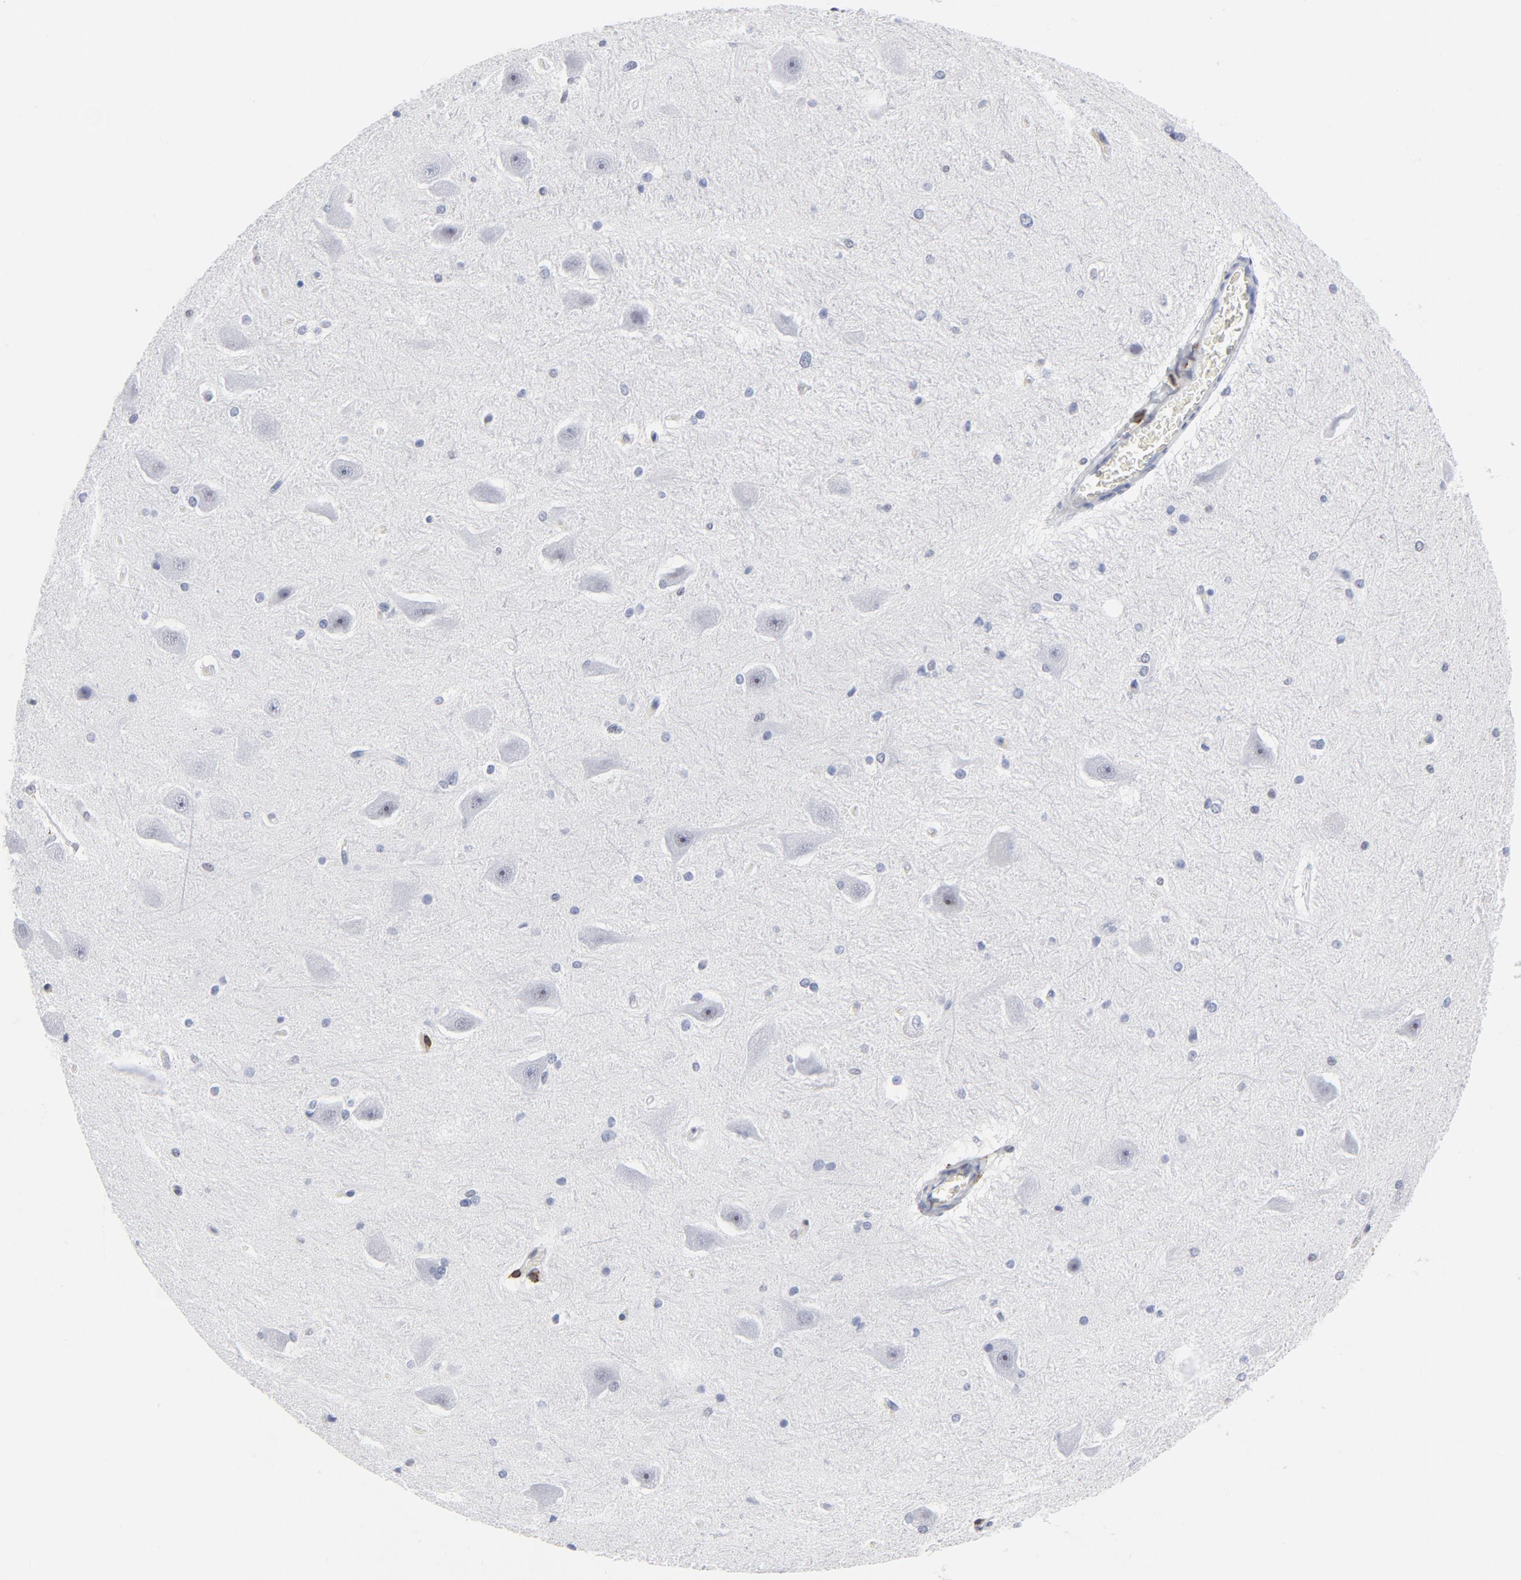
{"staining": {"intensity": "negative", "quantity": "none", "location": "none"}, "tissue": "hippocampus", "cell_type": "Glial cells", "image_type": "normal", "snomed": [{"axis": "morphology", "description": "Normal tissue, NOS"}, {"axis": "topography", "description": "Hippocampus"}], "caption": "IHC photomicrograph of unremarkable human hippocampus stained for a protein (brown), which shows no staining in glial cells.", "gene": "CD2", "patient": {"sex": "female", "age": 19}}